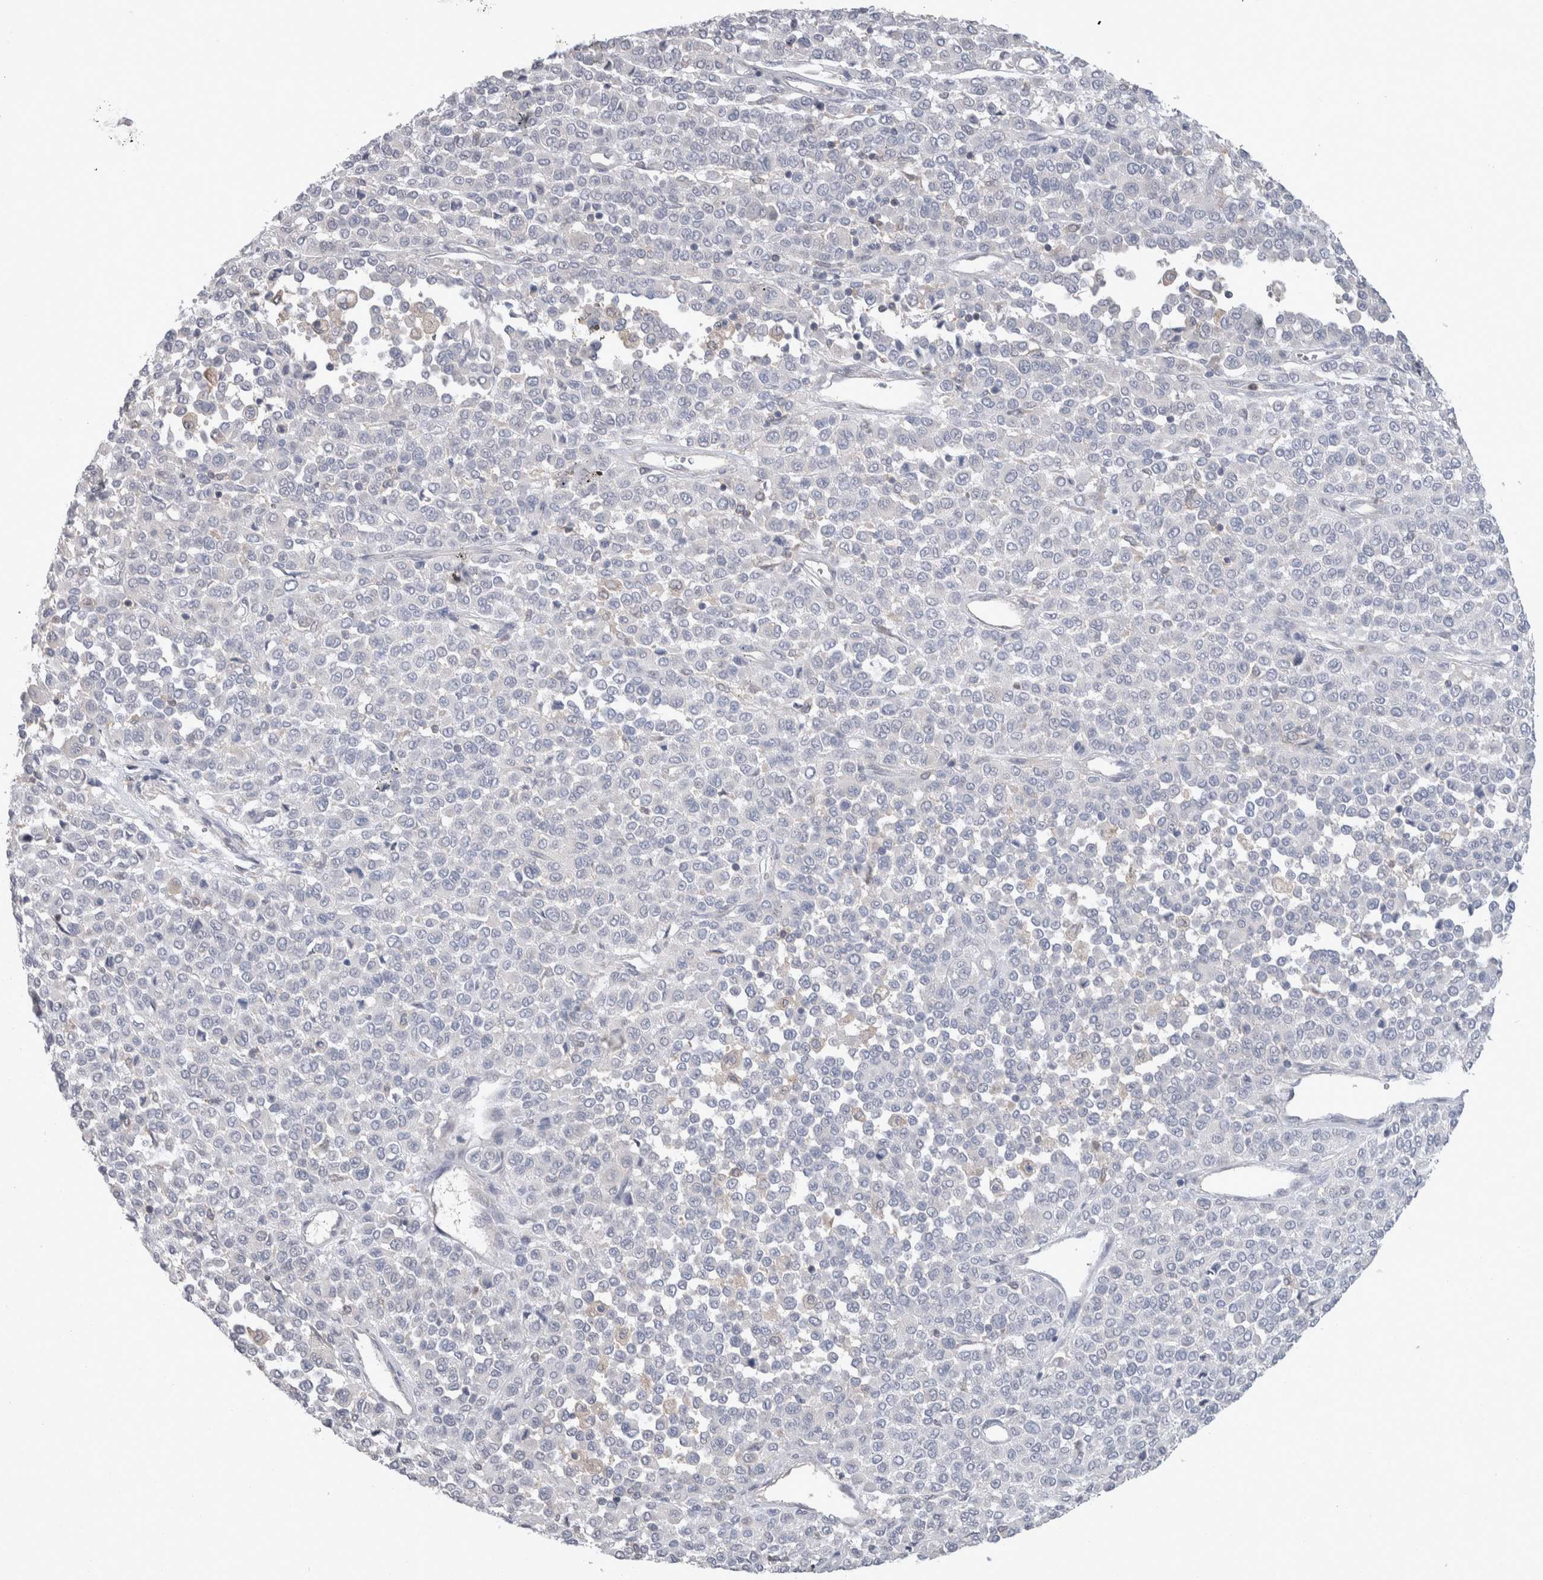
{"staining": {"intensity": "negative", "quantity": "none", "location": "none"}, "tissue": "melanoma", "cell_type": "Tumor cells", "image_type": "cancer", "snomed": [{"axis": "morphology", "description": "Malignant melanoma, Metastatic site"}, {"axis": "topography", "description": "Pancreas"}], "caption": "There is no significant staining in tumor cells of malignant melanoma (metastatic site).", "gene": "HTATIP2", "patient": {"sex": "female", "age": 30}}